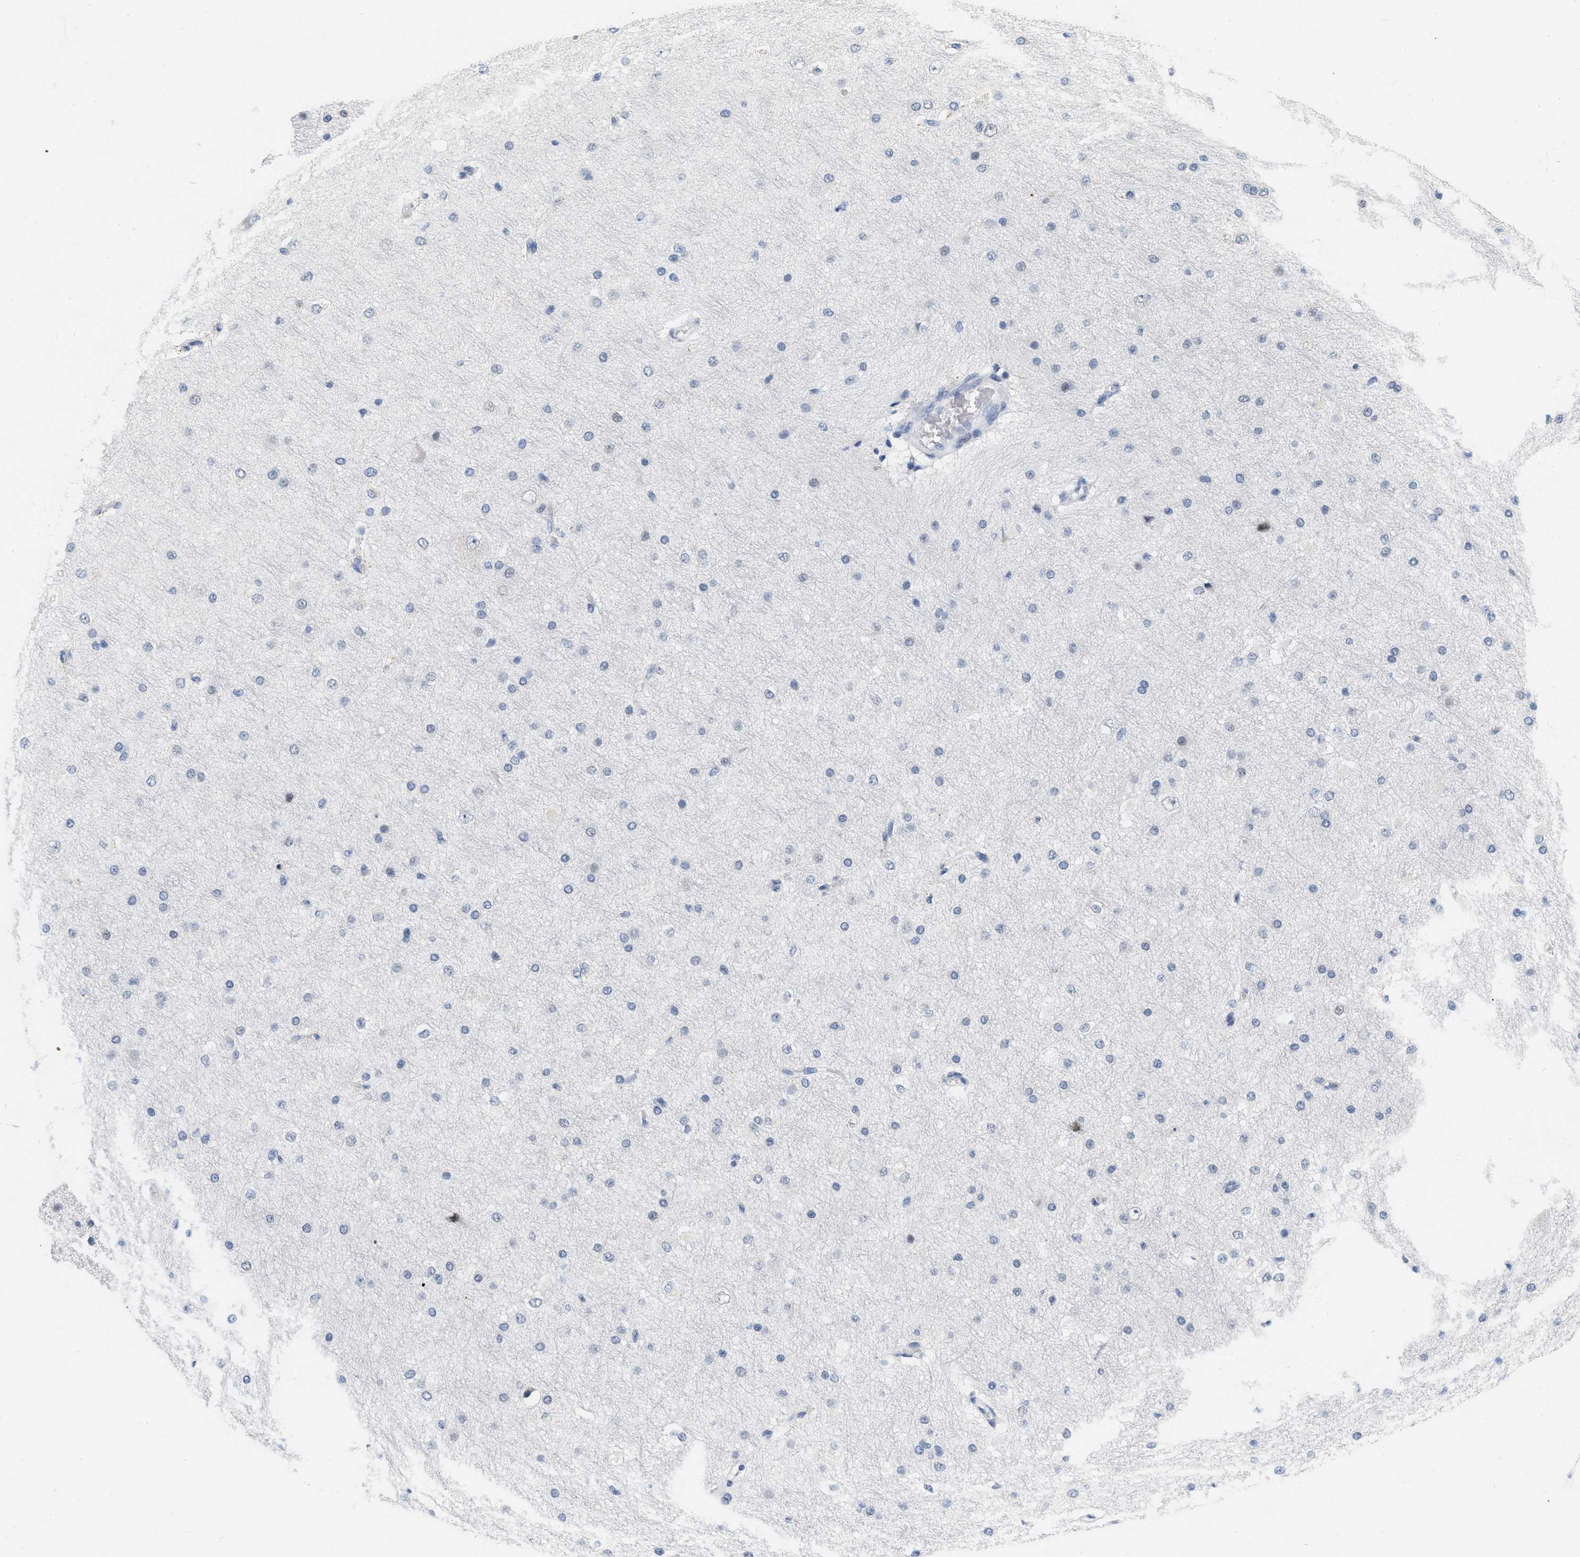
{"staining": {"intensity": "negative", "quantity": "none", "location": "none"}, "tissue": "cerebral cortex", "cell_type": "Endothelial cells", "image_type": "normal", "snomed": [{"axis": "morphology", "description": "Normal tissue, NOS"}, {"axis": "morphology", "description": "Developmental malformation"}, {"axis": "topography", "description": "Cerebral cortex"}], "caption": "High magnification brightfield microscopy of benign cerebral cortex stained with DAB (brown) and counterstained with hematoxylin (blue): endothelial cells show no significant positivity. (DAB immunohistochemistry, high magnification).", "gene": "XIRP1", "patient": {"sex": "female", "age": 30}}